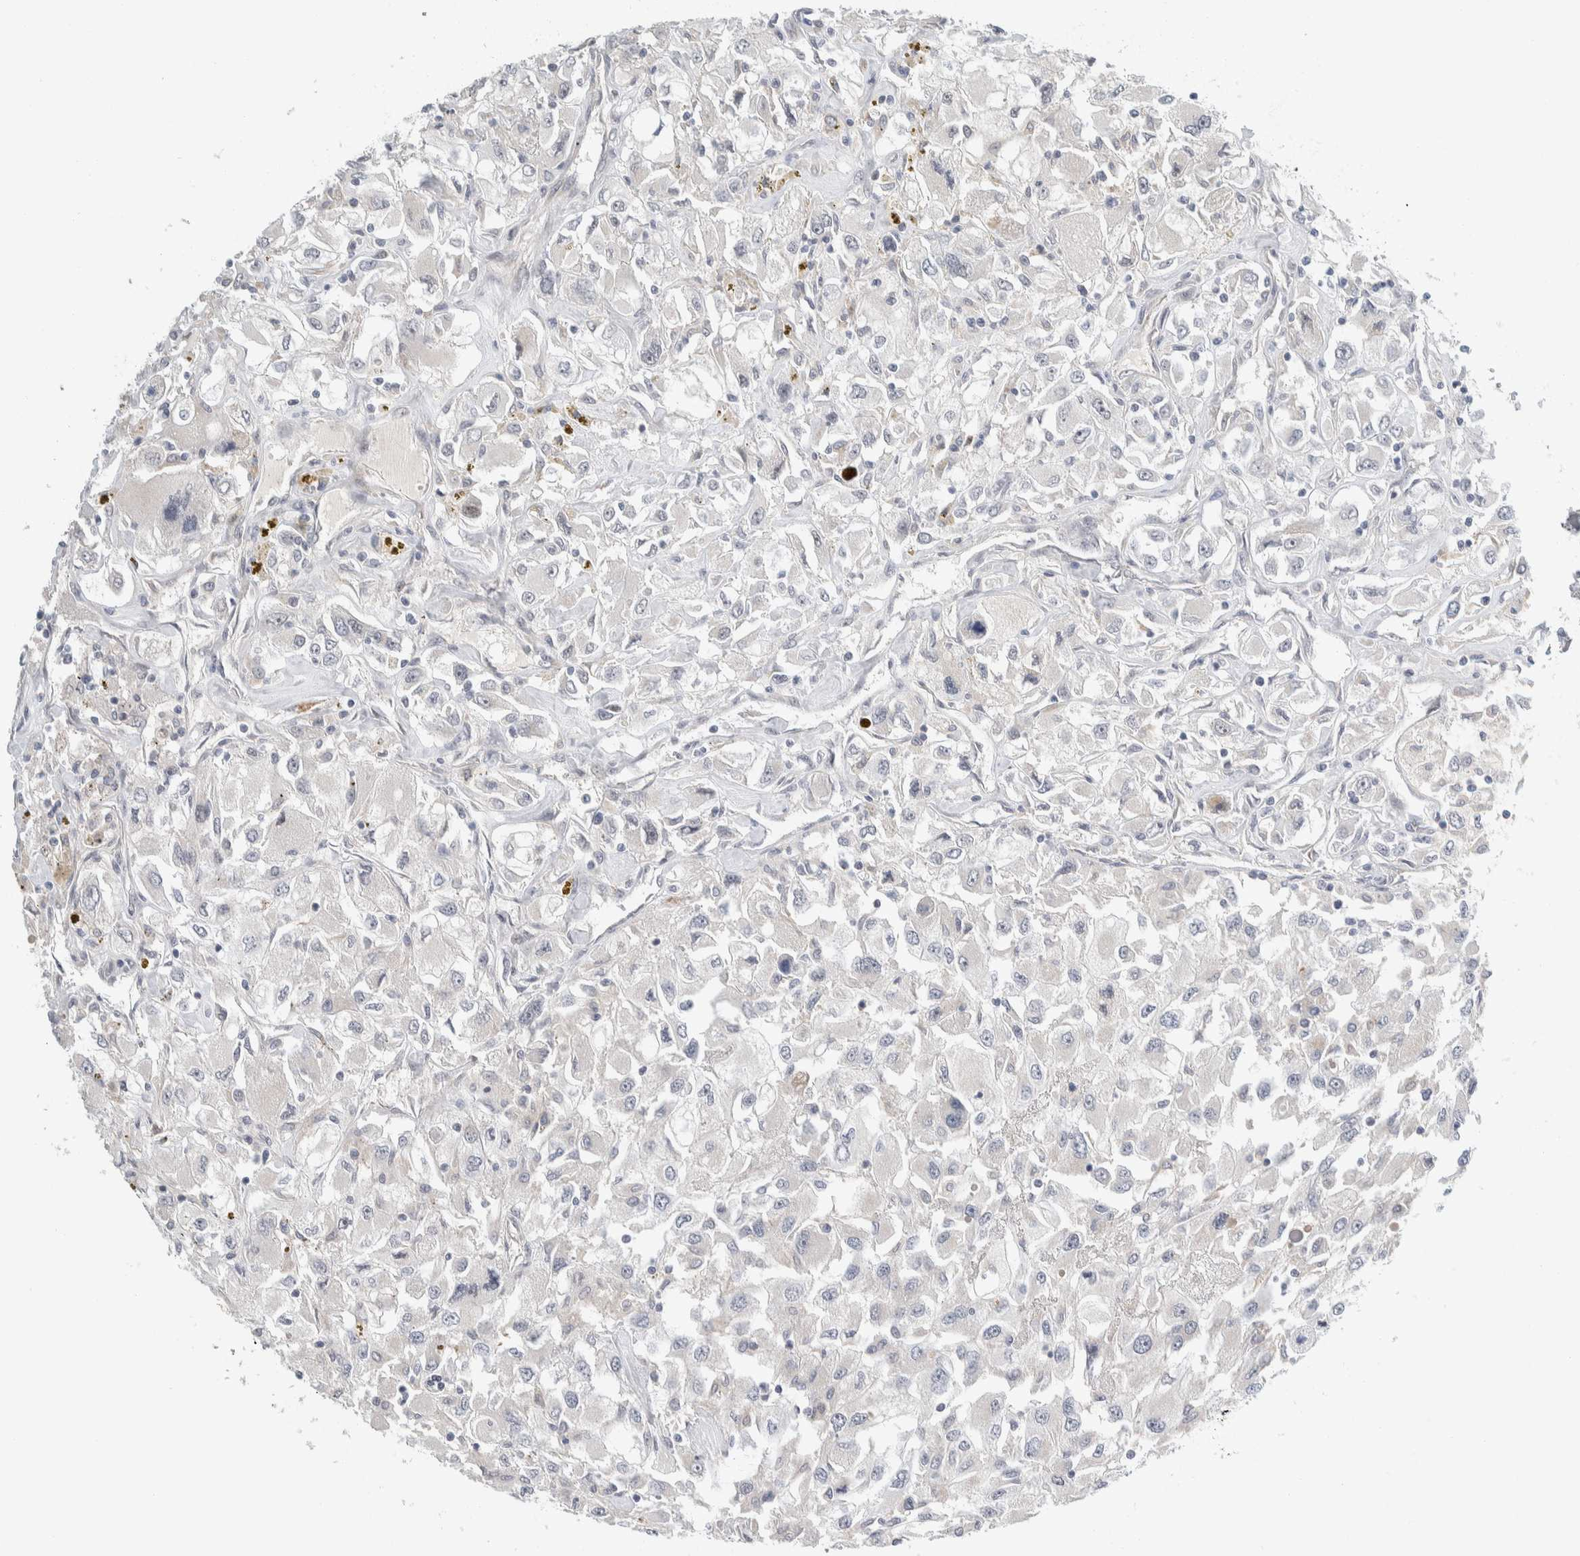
{"staining": {"intensity": "negative", "quantity": "none", "location": "none"}, "tissue": "renal cancer", "cell_type": "Tumor cells", "image_type": "cancer", "snomed": [{"axis": "morphology", "description": "Adenocarcinoma, NOS"}, {"axis": "topography", "description": "Kidney"}], "caption": "The immunohistochemistry (IHC) histopathology image has no significant staining in tumor cells of renal adenocarcinoma tissue.", "gene": "SHPK", "patient": {"sex": "female", "age": 52}}